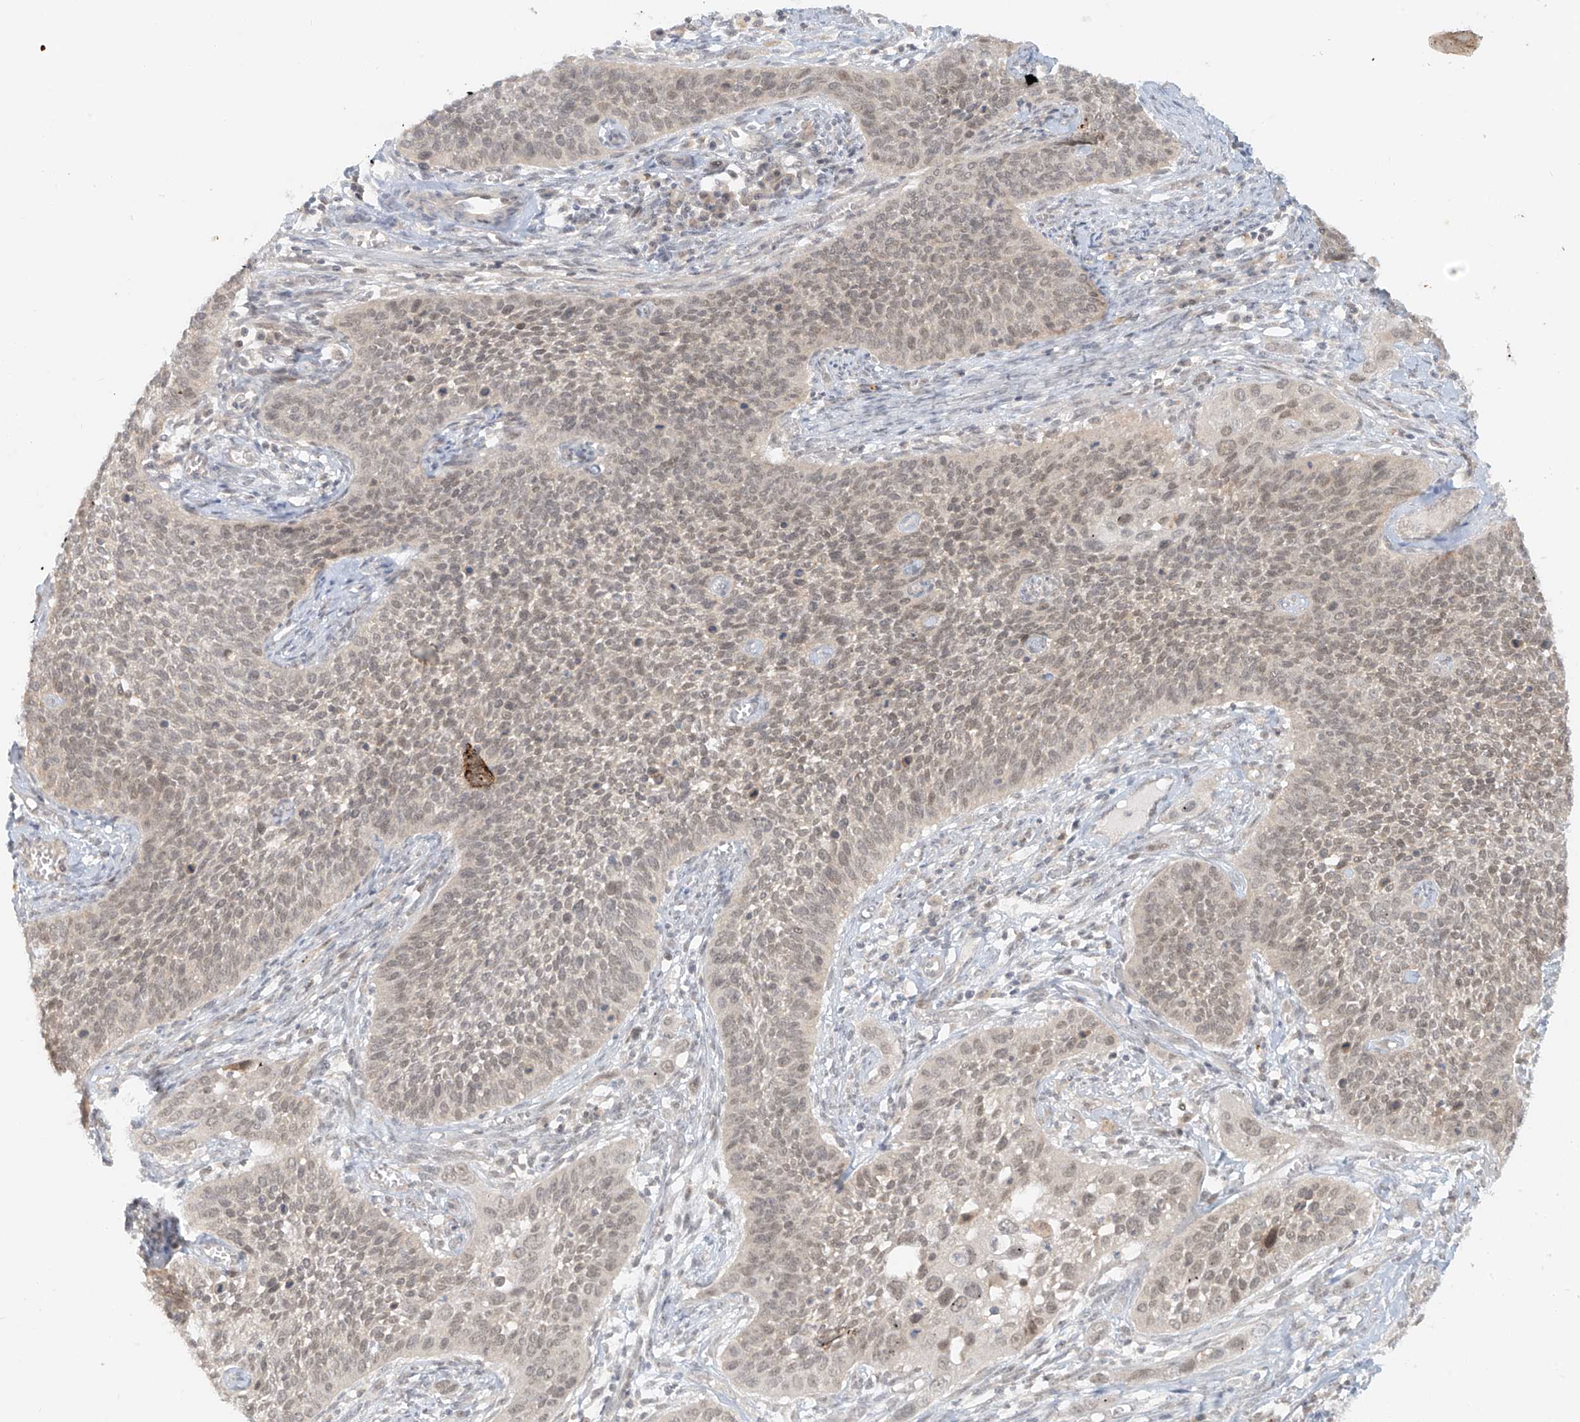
{"staining": {"intensity": "weak", "quantity": ">75%", "location": "nuclear"}, "tissue": "cervical cancer", "cell_type": "Tumor cells", "image_type": "cancer", "snomed": [{"axis": "morphology", "description": "Squamous cell carcinoma, NOS"}, {"axis": "topography", "description": "Cervix"}], "caption": "A low amount of weak nuclear positivity is identified in about >75% of tumor cells in cervical cancer tissue.", "gene": "MIPEP", "patient": {"sex": "female", "age": 34}}